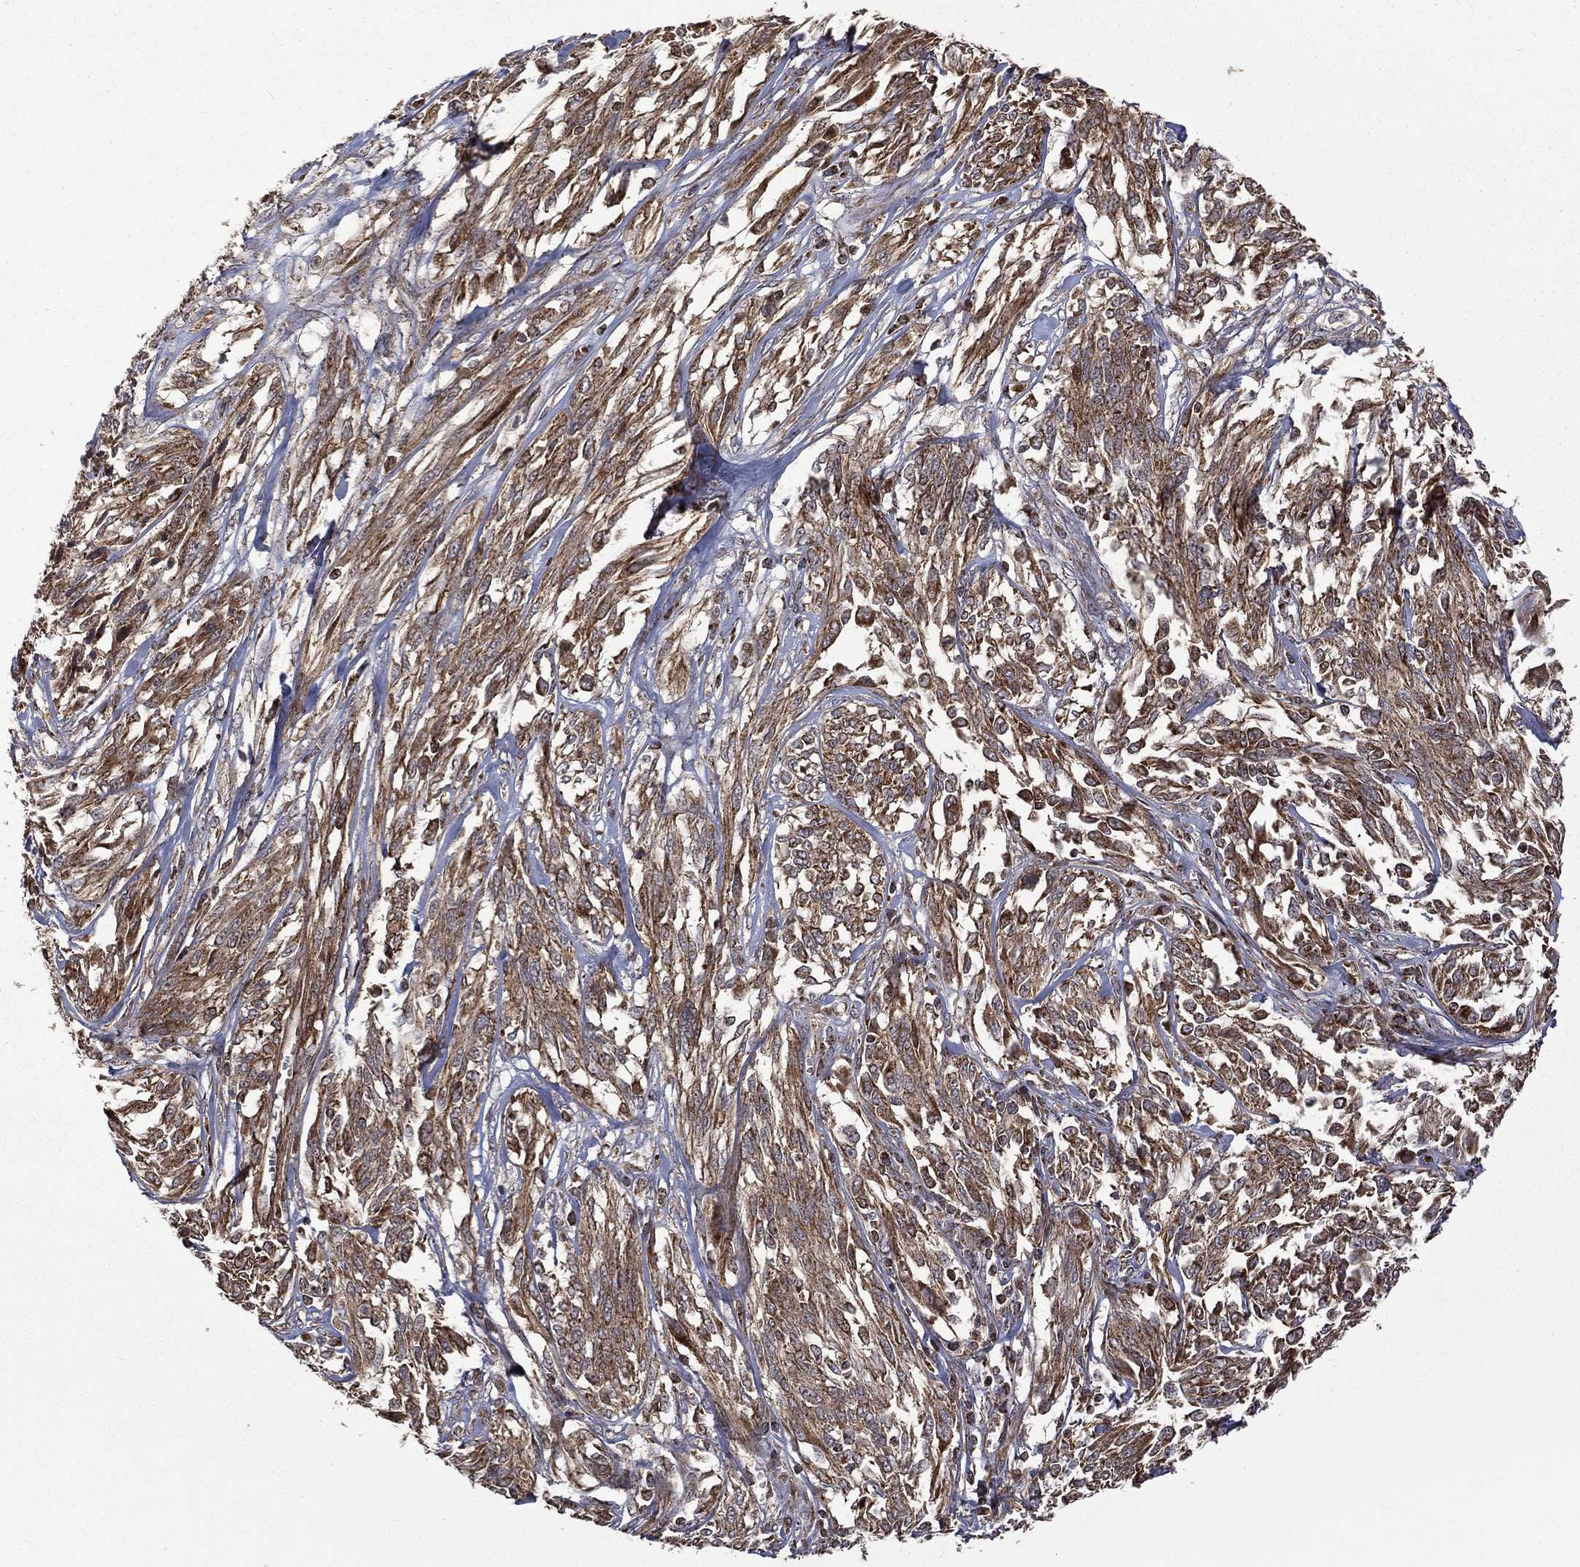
{"staining": {"intensity": "moderate", "quantity": ">75%", "location": "cytoplasmic/membranous"}, "tissue": "melanoma", "cell_type": "Tumor cells", "image_type": "cancer", "snomed": [{"axis": "morphology", "description": "Malignant melanoma, NOS"}, {"axis": "topography", "description": "Skin"}], "caption": "Immunohistochemical staining of malignant melanoma shows medium levels of moderate cytoplasmic/membranous protein staining in about >75% of tumor cells.", "gene": "GIMAP6", "patient": {"sex": "female", "age": 91}}